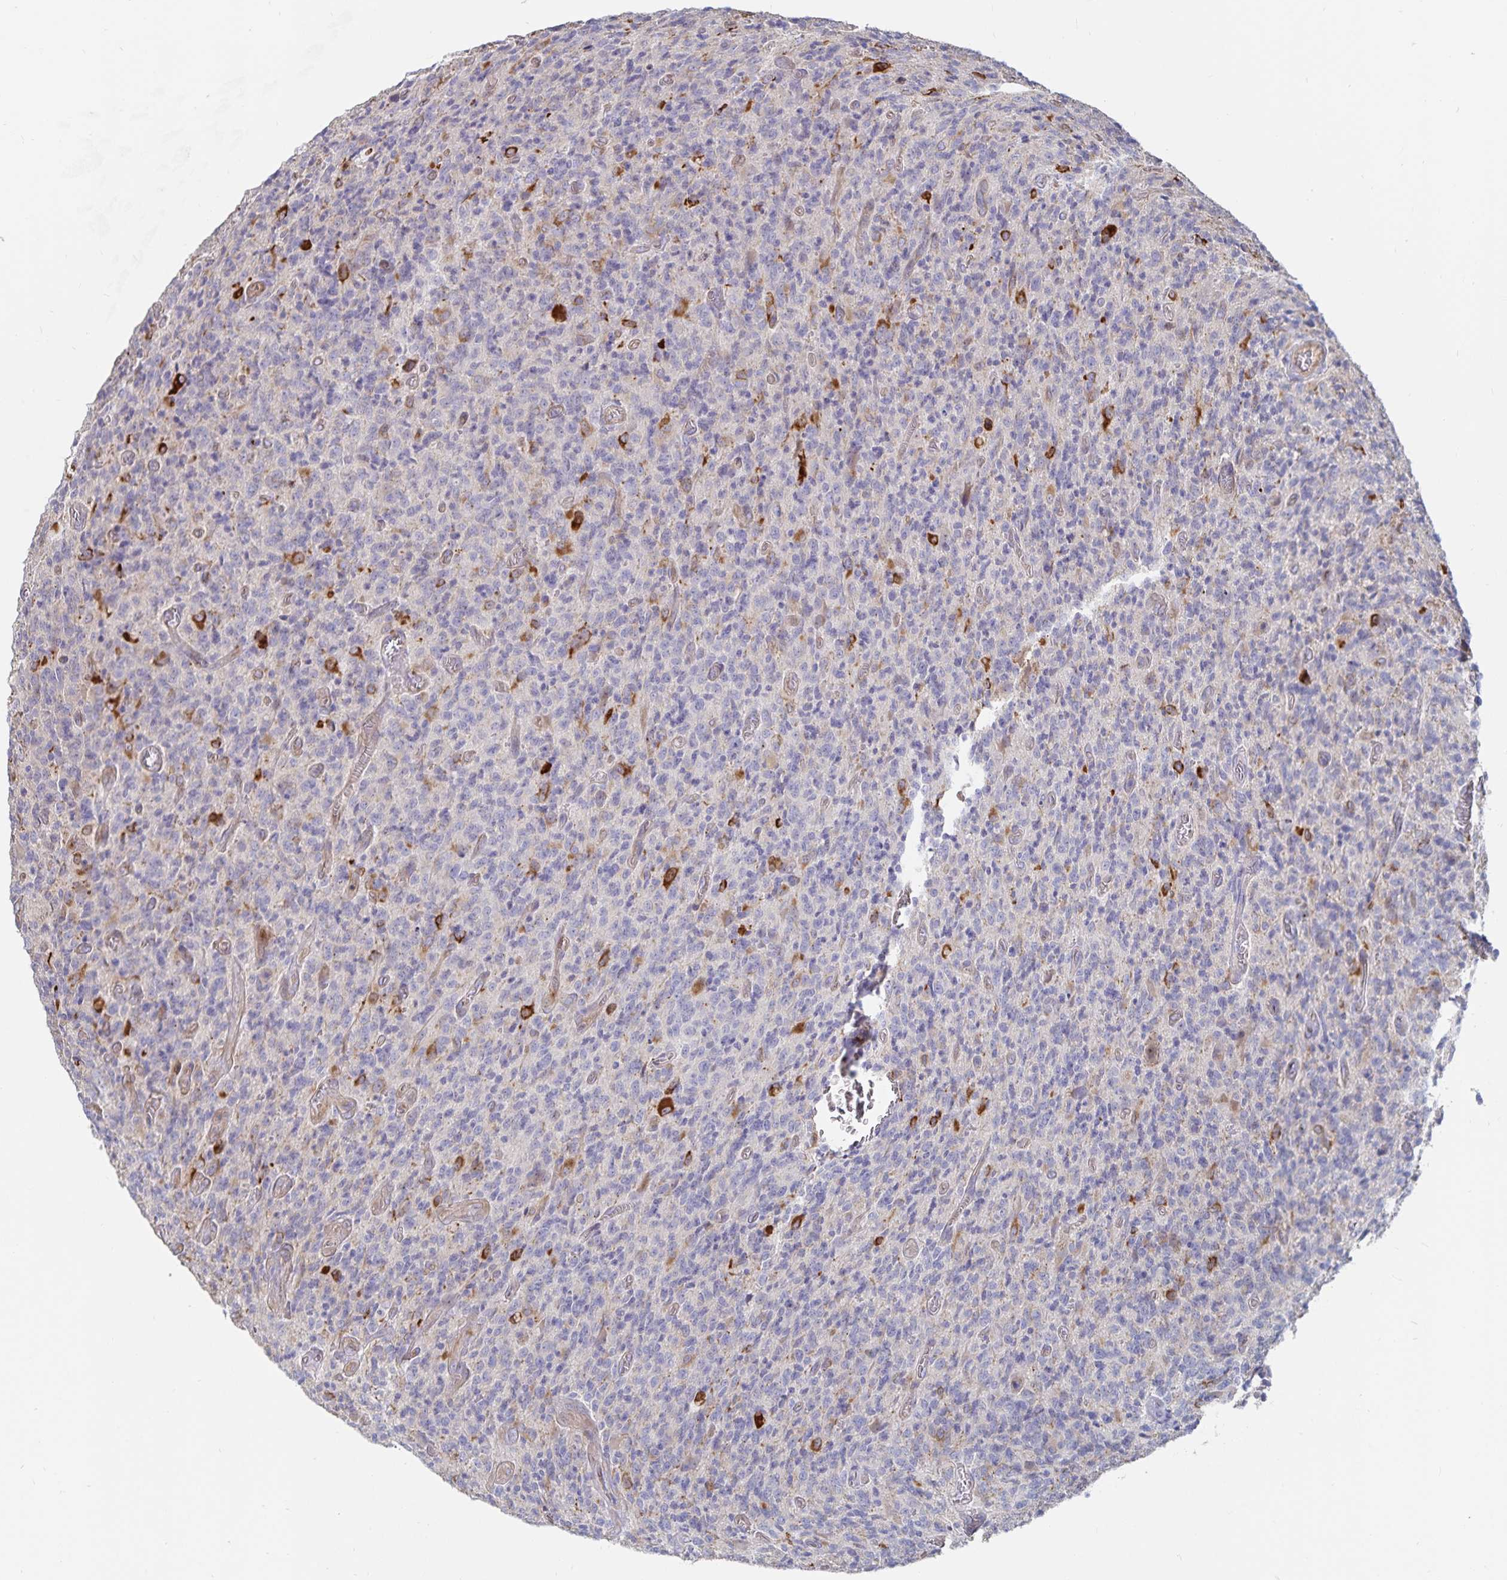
{"staining": {"intensity": "negative", "quantity": "none", "location": "none"}, "tissue": "glioma", "cell_type": "Tumor cells", "image_type": "cancer", "snomed": [{"axis": "morphology", "description": "Glioma, malignant, High grade"}, {"axis": "topography", "description": "Brain"}], "caption": "IHC photomicrograph of human malignant high-grade glioma stained for a protein (brown), which shows no expression in tumor cells. Nuclei are stained in blue.", "gene": "SSTR1", "patient": {"sex": "male", "age": 76}}